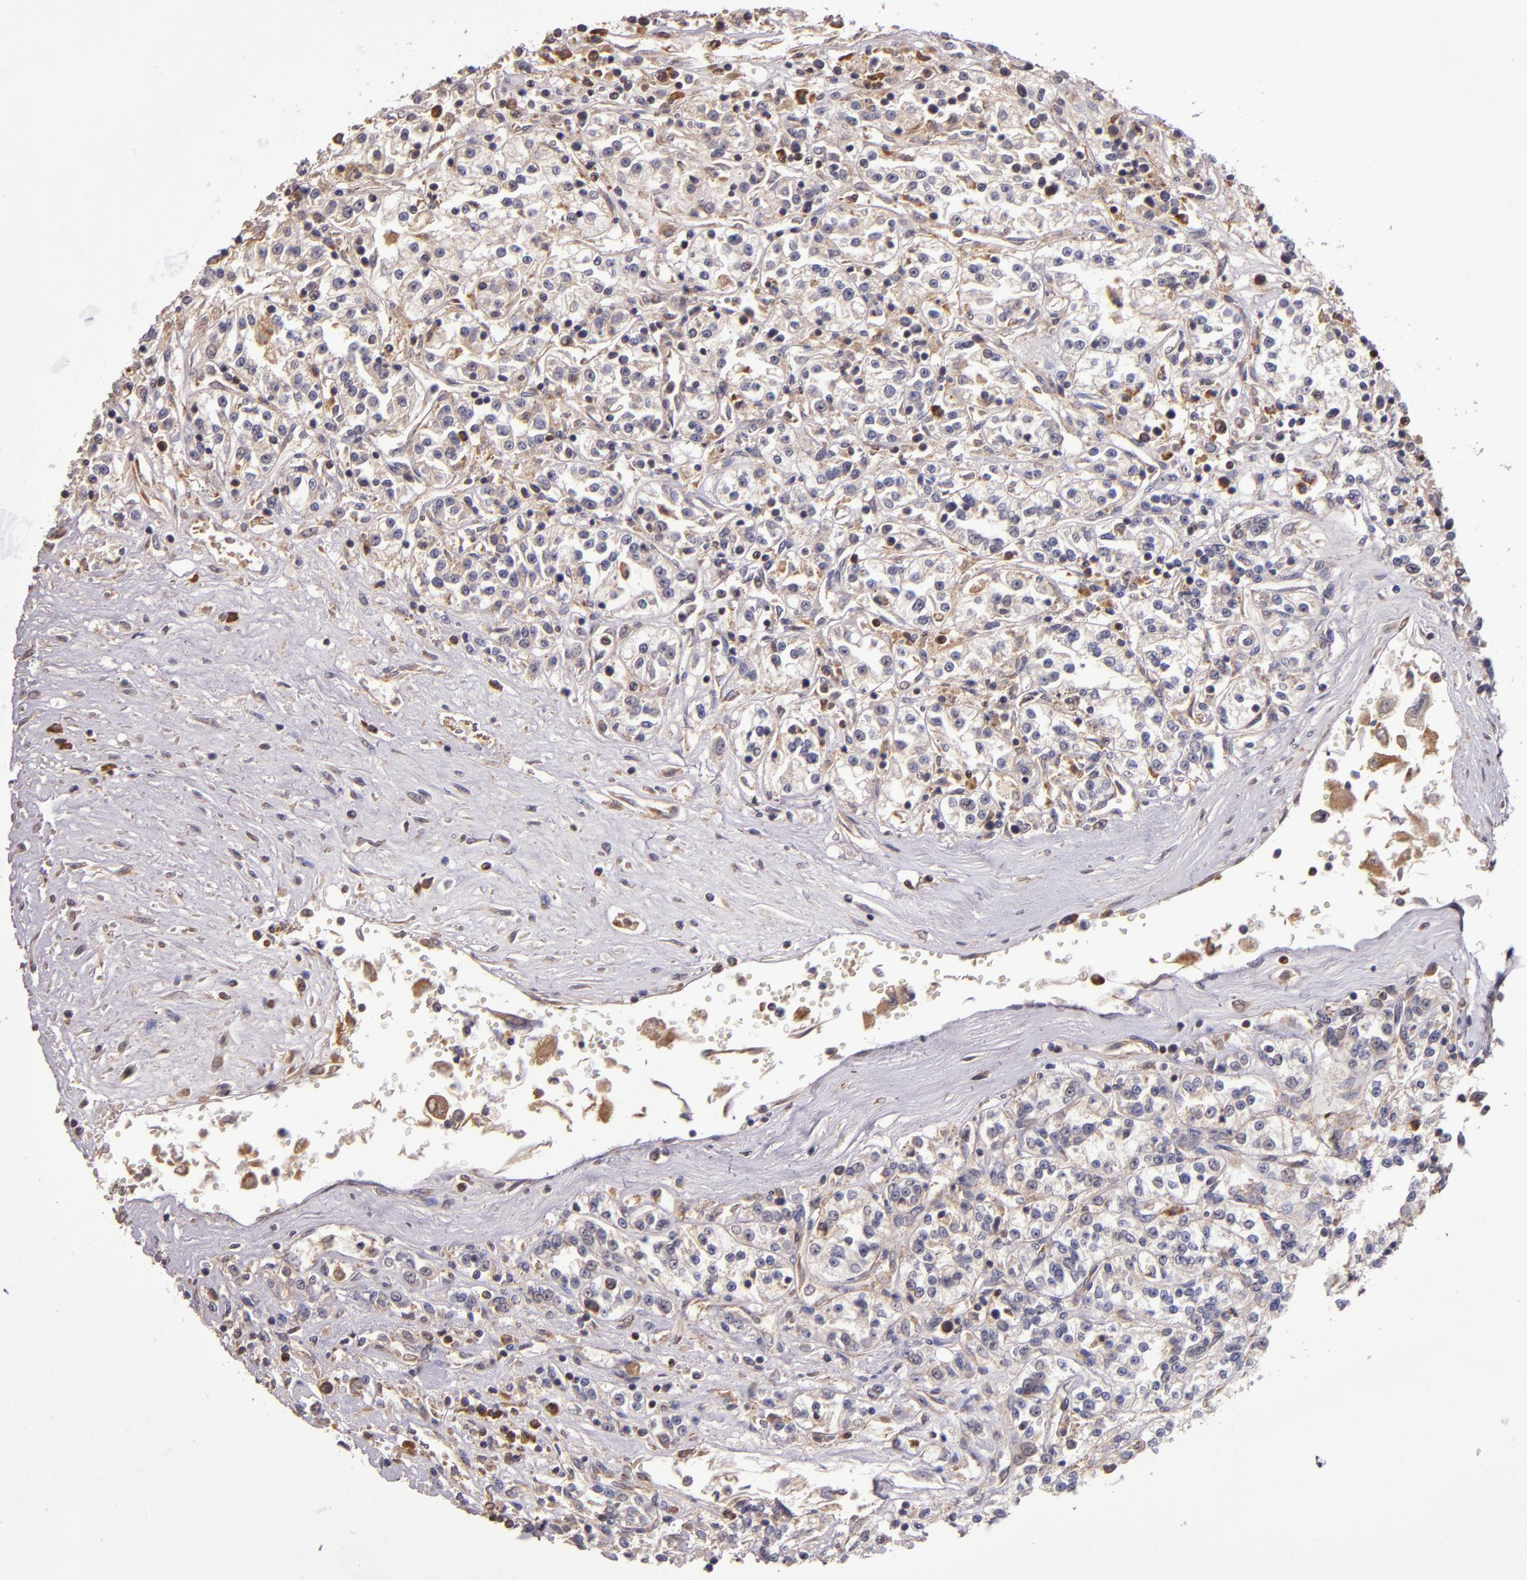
{"staining": {"intensity": "weak", "quantity": "25%-75%", "location": "cytoplasmic/membranous"}, "tissue": "renal cancer", "cell_type": "Tumor cells", "image_type": "cancer", "snomed": [{"axis": "morphology", "description": "Adenocarcinoma, NOS"}, {"axis": "topography", "description": "Kidney"}], "caption": "Immunohistochemical staining of renal cancer (adenocarcinoma) exhibits low levels of weak cytoplasmic/membranous protein positivity in about 25%-75% of tumor cells.", "gene": "EIF4ENIF1", "patient": {"sex": "female", "age": 76}}